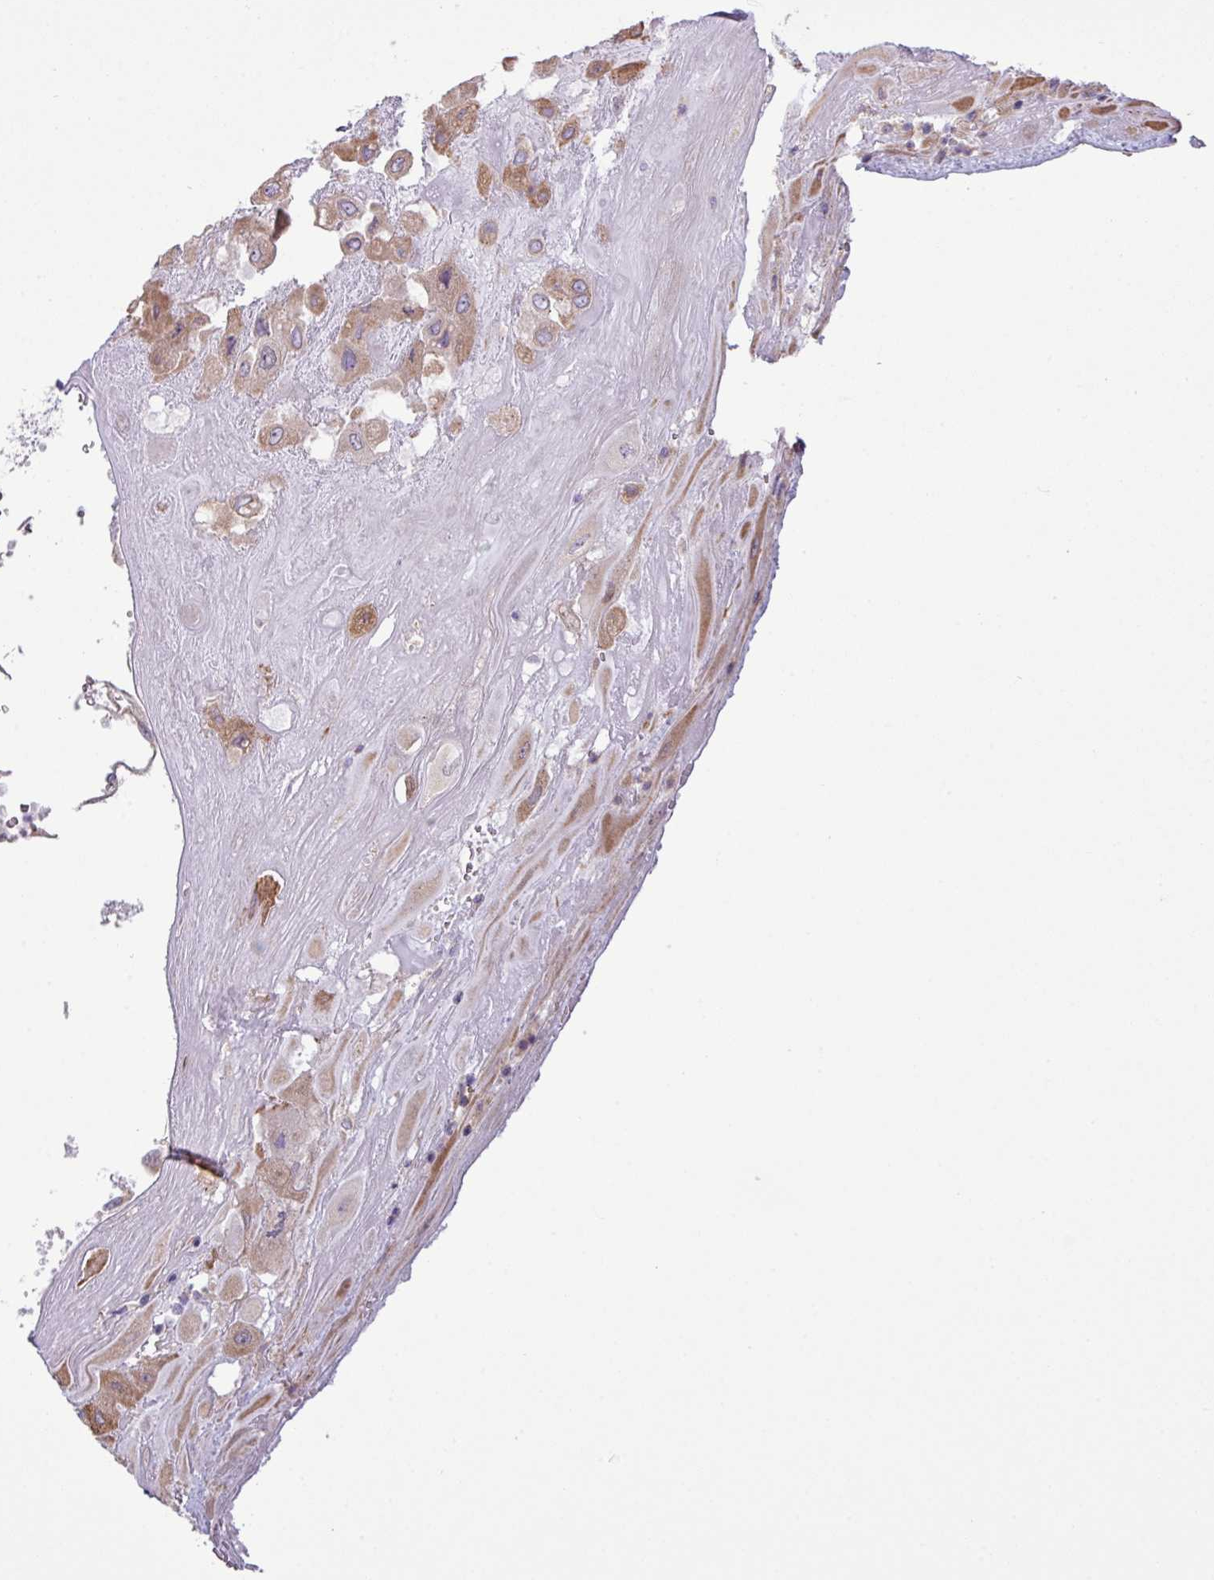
{"staining": {"intensity": "moderate", "quantity": ">75%", "location": "cytoplasmic/membranous"}, "tissue": "placenta", "cell_type": "Decidual cells", "image_type": "normal", "snomed": [{"axis": "morphology", "description": "Normal tissue, NOS"}, {"axis": "topography", "description": "Placenta"}], "caption": "Decidual cells exhibit medium levels of moderate cytoplasmic/membranous positivity in about >75% of cells in benign placenta.", "gene": "IRGC", "patient": {"sex": "female", "age": 32}}